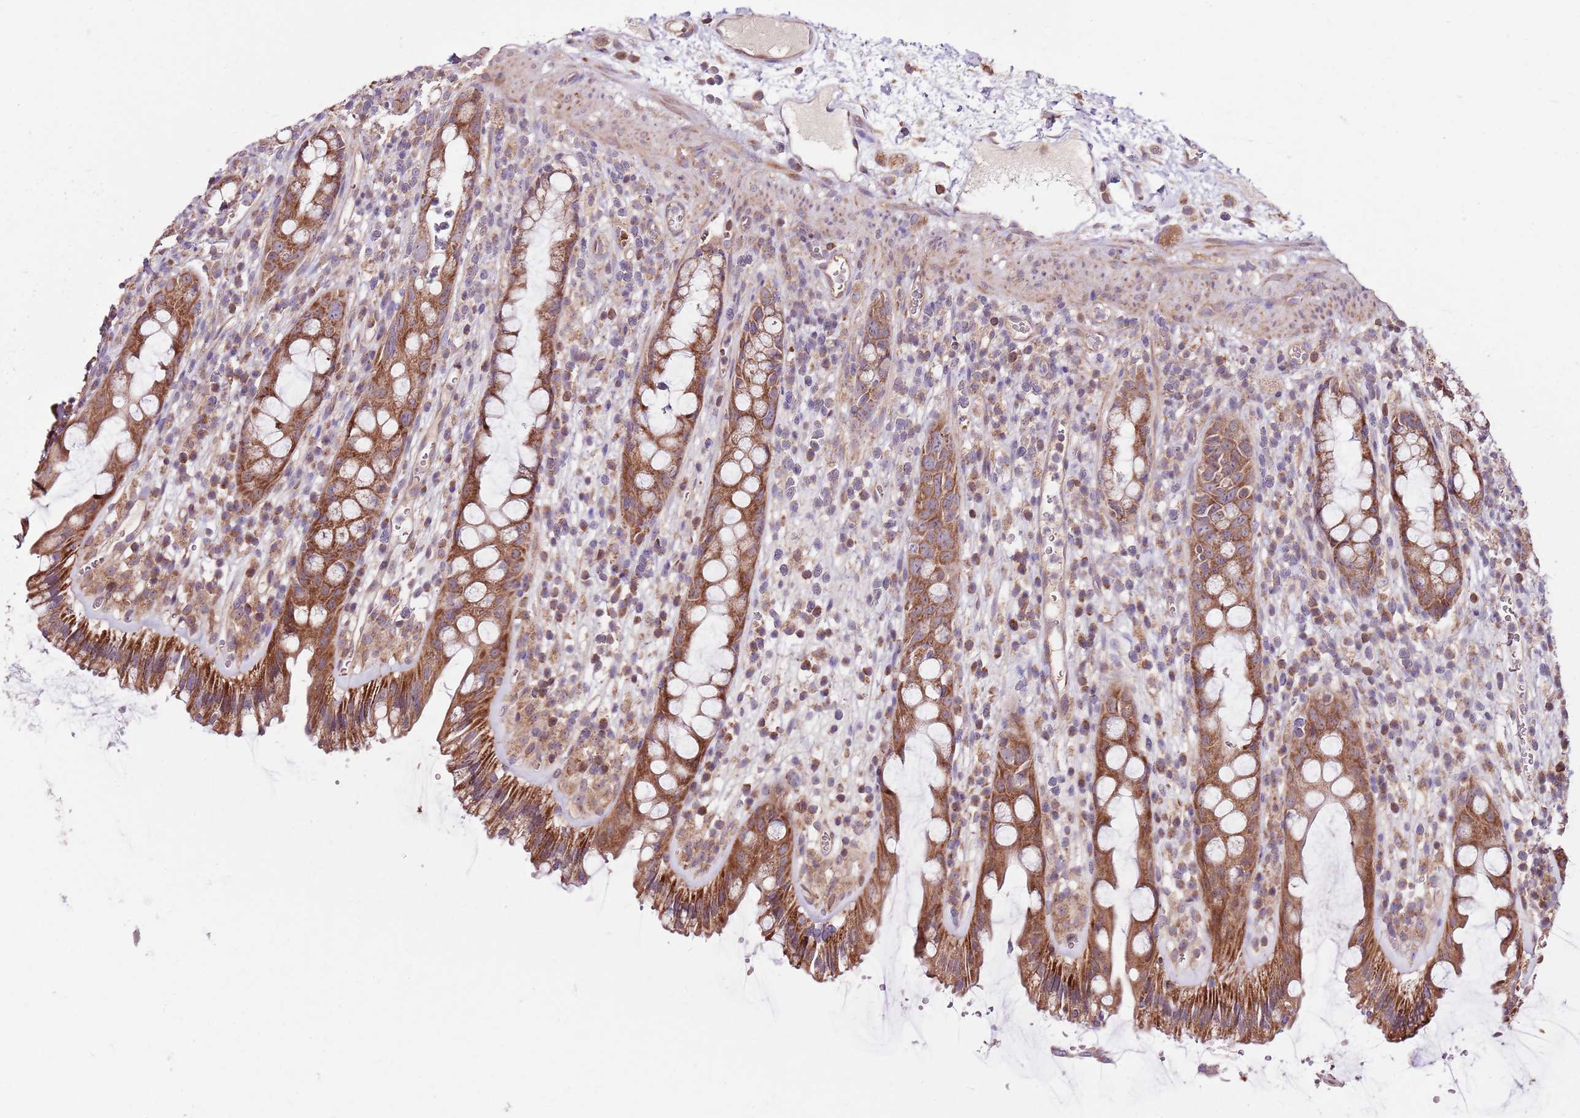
{"staining": {"intensity": "strong", "quantity": ">75%", "location": "cytoplasmic/membranous"}, "tissue": "rectum", "cell_type": "Glandular cells", "image_type": "normal", "snomed": [{"axis": "morphology", "description": "Normal tissue, NOS"}, {"axis": "topography", "description": "Rectum"}], "caption": "Rectum stained for a protein displays strong cytoplasmic/membranous positivity in glandular cells. Using DAB (brown) and hematoxylin (blue) stains, captured at high magnification using brightfield microscopy.", "gene": "SMG1", "patient": {"sex": "female", "age": 57}}